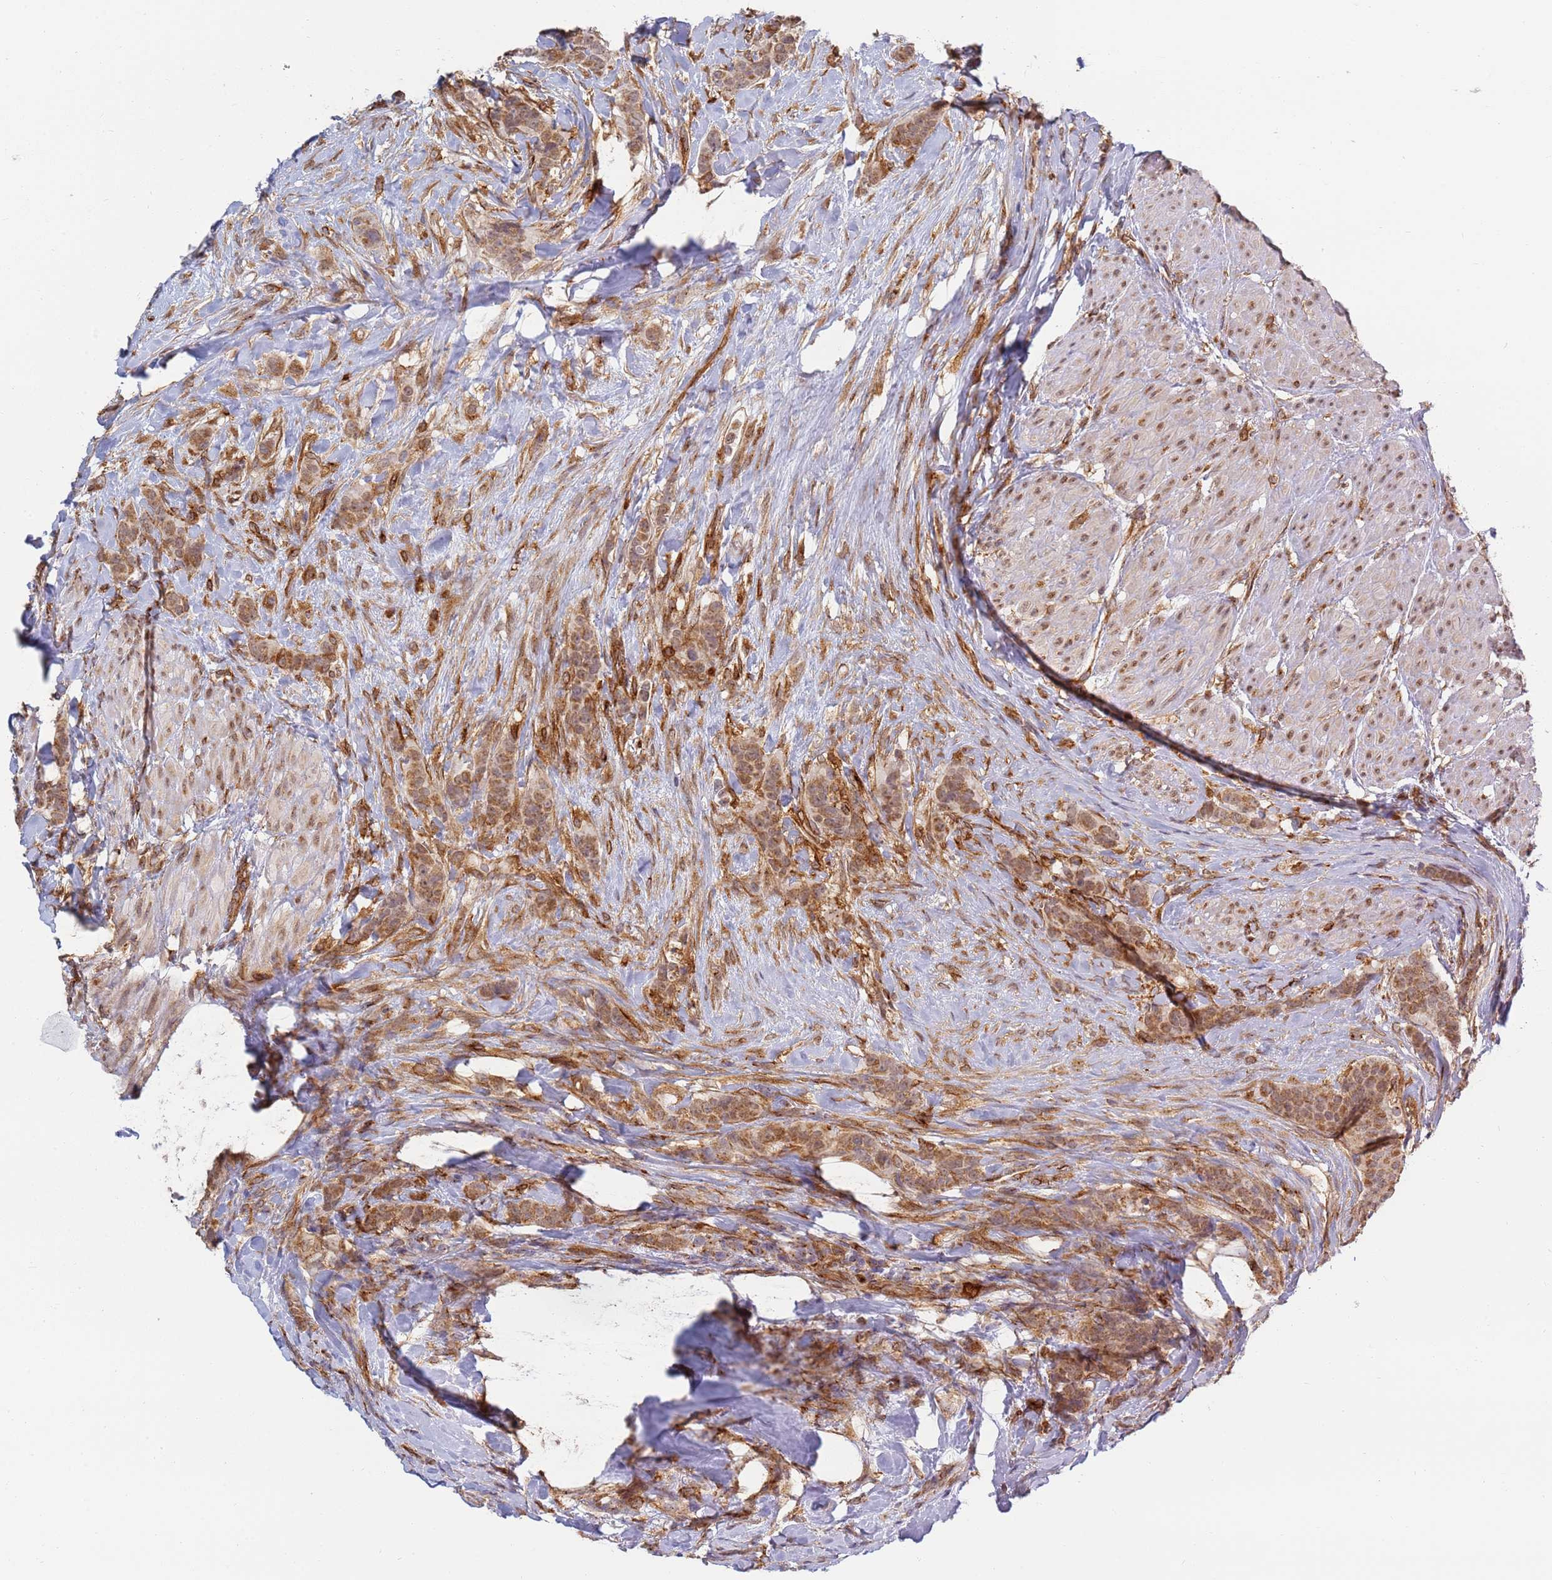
{"staining": {"intensity": "moderate", "quantity": ">75%", "location": "cytoplasmic/membranous,nuclear"}, "tissue": "breast cancer", "cell_type": "Tumor cells", "image_type": "cancer", "snomed": [{"axis": "morphology", "description": "Duct carcinoma"}, {"axis": "topography", "description": "Breast"}], "caption": "Moderate cytoplasmic/membranous and nuclear expression for a protein is appreciated in about >75% of tumor cells of breast intraductal carcinoma using immunohistochemistry.", "gene": "CEP170", "patient": {"sex": "female", "age": 40}}